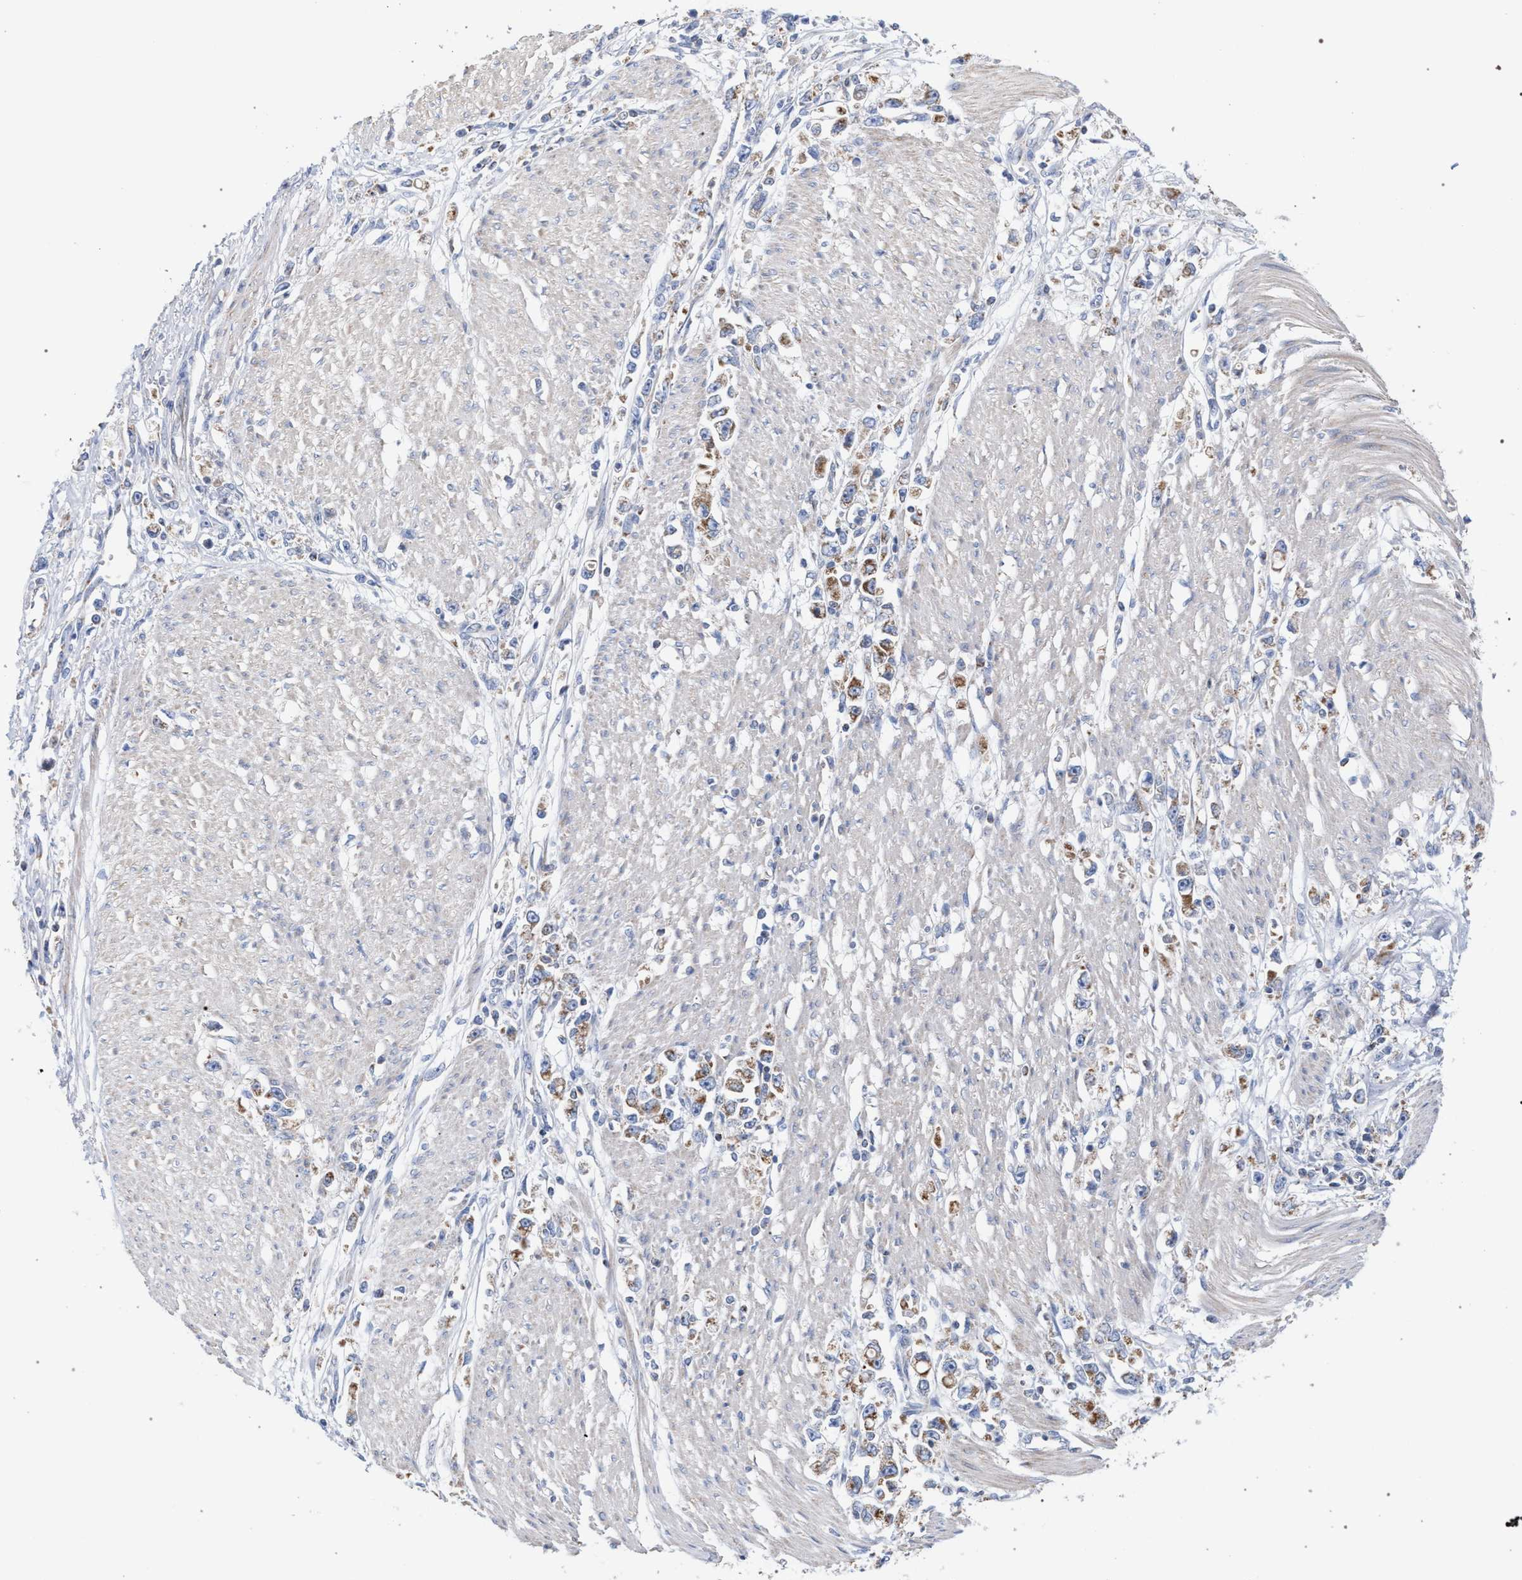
{"staining": {"intensity": "moderate", "quantity": ">75%", "location": "cytoplasmic/membranous"}, "tissue": "stomach cancer", "cell_type": "Tumor cells", "image_type": "cancer", "snomed": [{"axis": "morphology", "description": "Adenocarcinoma, NOS"}, {"axis": "topography", "description": "Stomach"}], "caption": "Approximately >75% of tumor cells in stomach adenocarcinoma show moderate cytoplasmic/membranous protein expression as visualized by brown immunohistochemical staining.", "gene": "ECI2", "patient": {"sex": "female", "age": 59}}